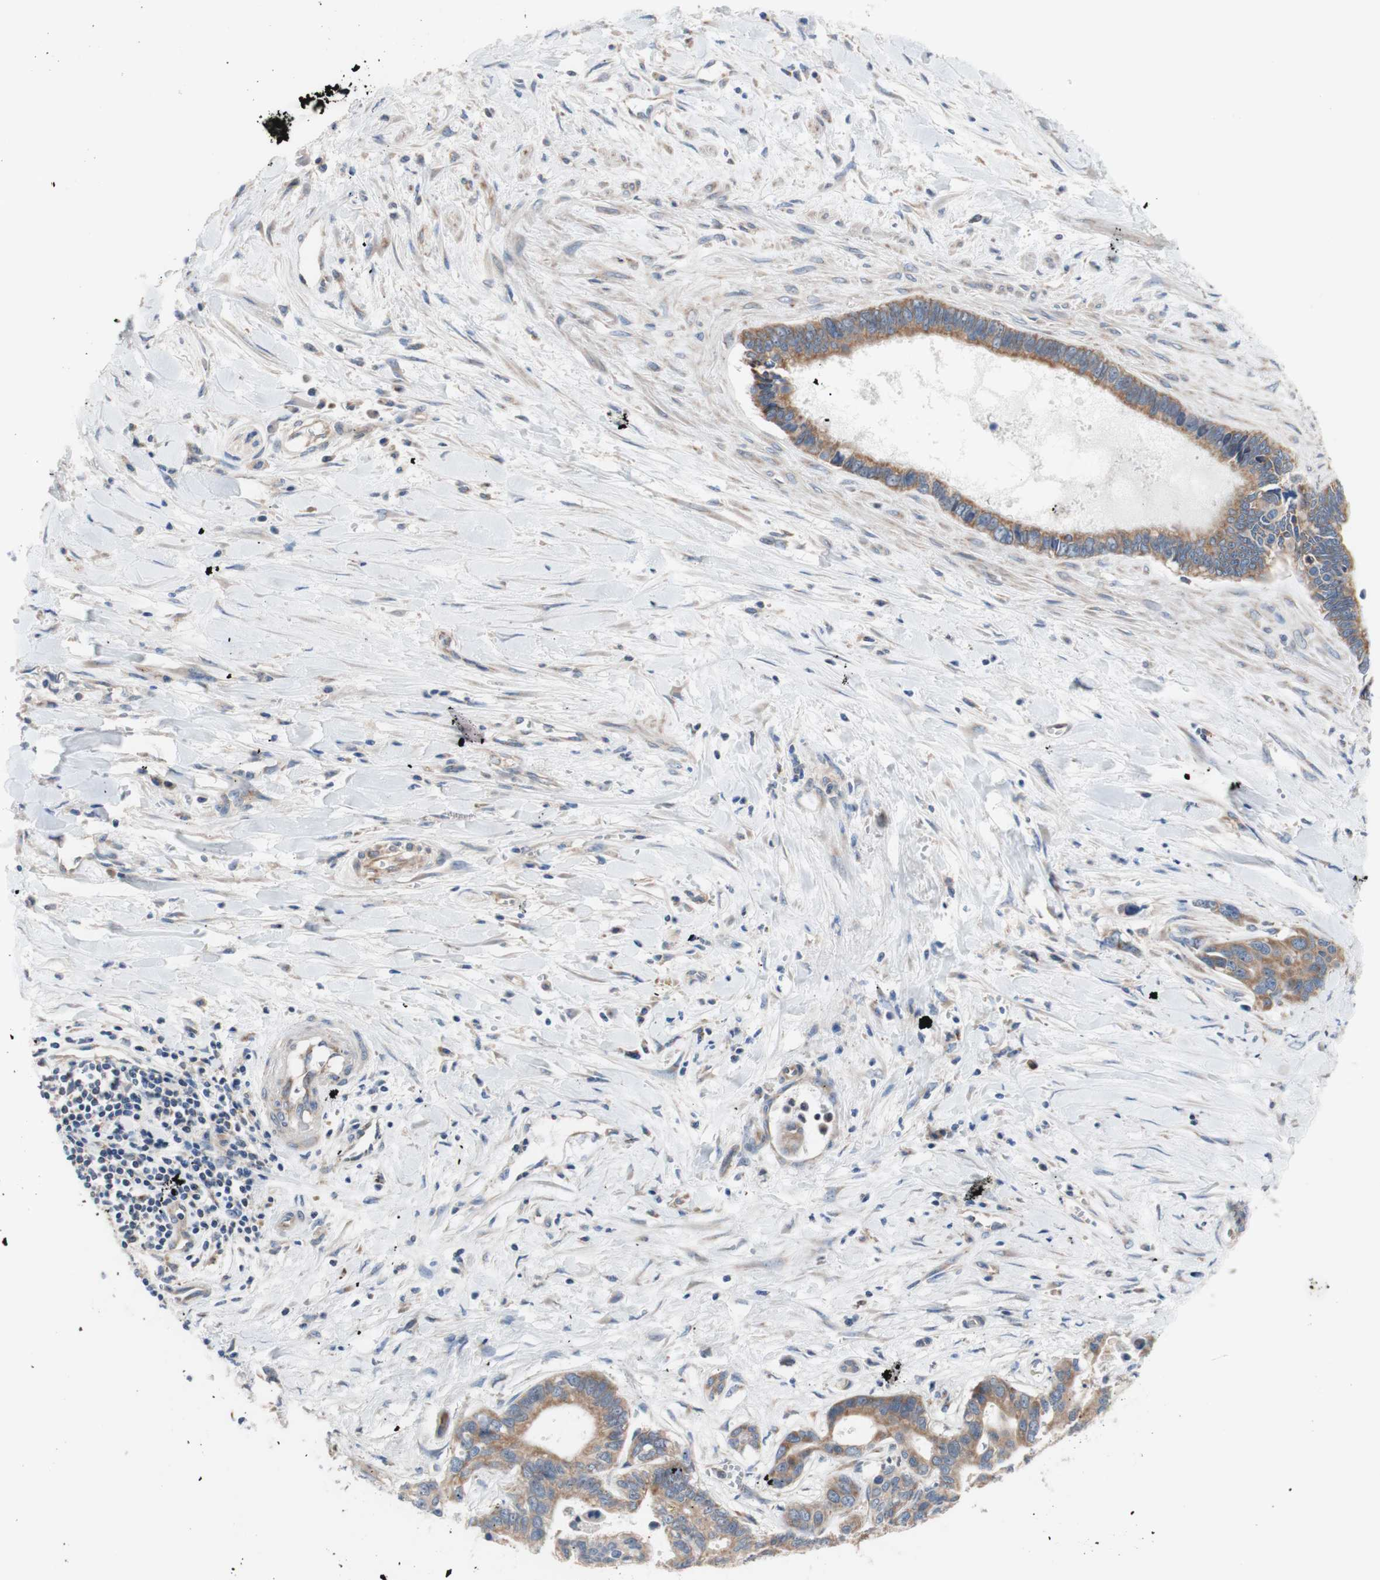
{"staining": {"intensity": "moderate", "quantity": ">75%", "location": "cytoplasmic/membranous"}, "tissue": "liver cancer", "cell_type": "Tumor cells", "image_type": "cancer", "snomed": [{"axis": "morphology", "description": "Cholangiocarcinoma"}, {"axis": "topography", "description": "Liver"}], "caption": "Immunohistochemical staining of liver cholangiocarcinoma exhibits moderate cytoplasmic/membranous protein expression in approximately >75% of tumor cells.", "gene": "FMR1", "patient": {"sex": "female", "age": 65}}